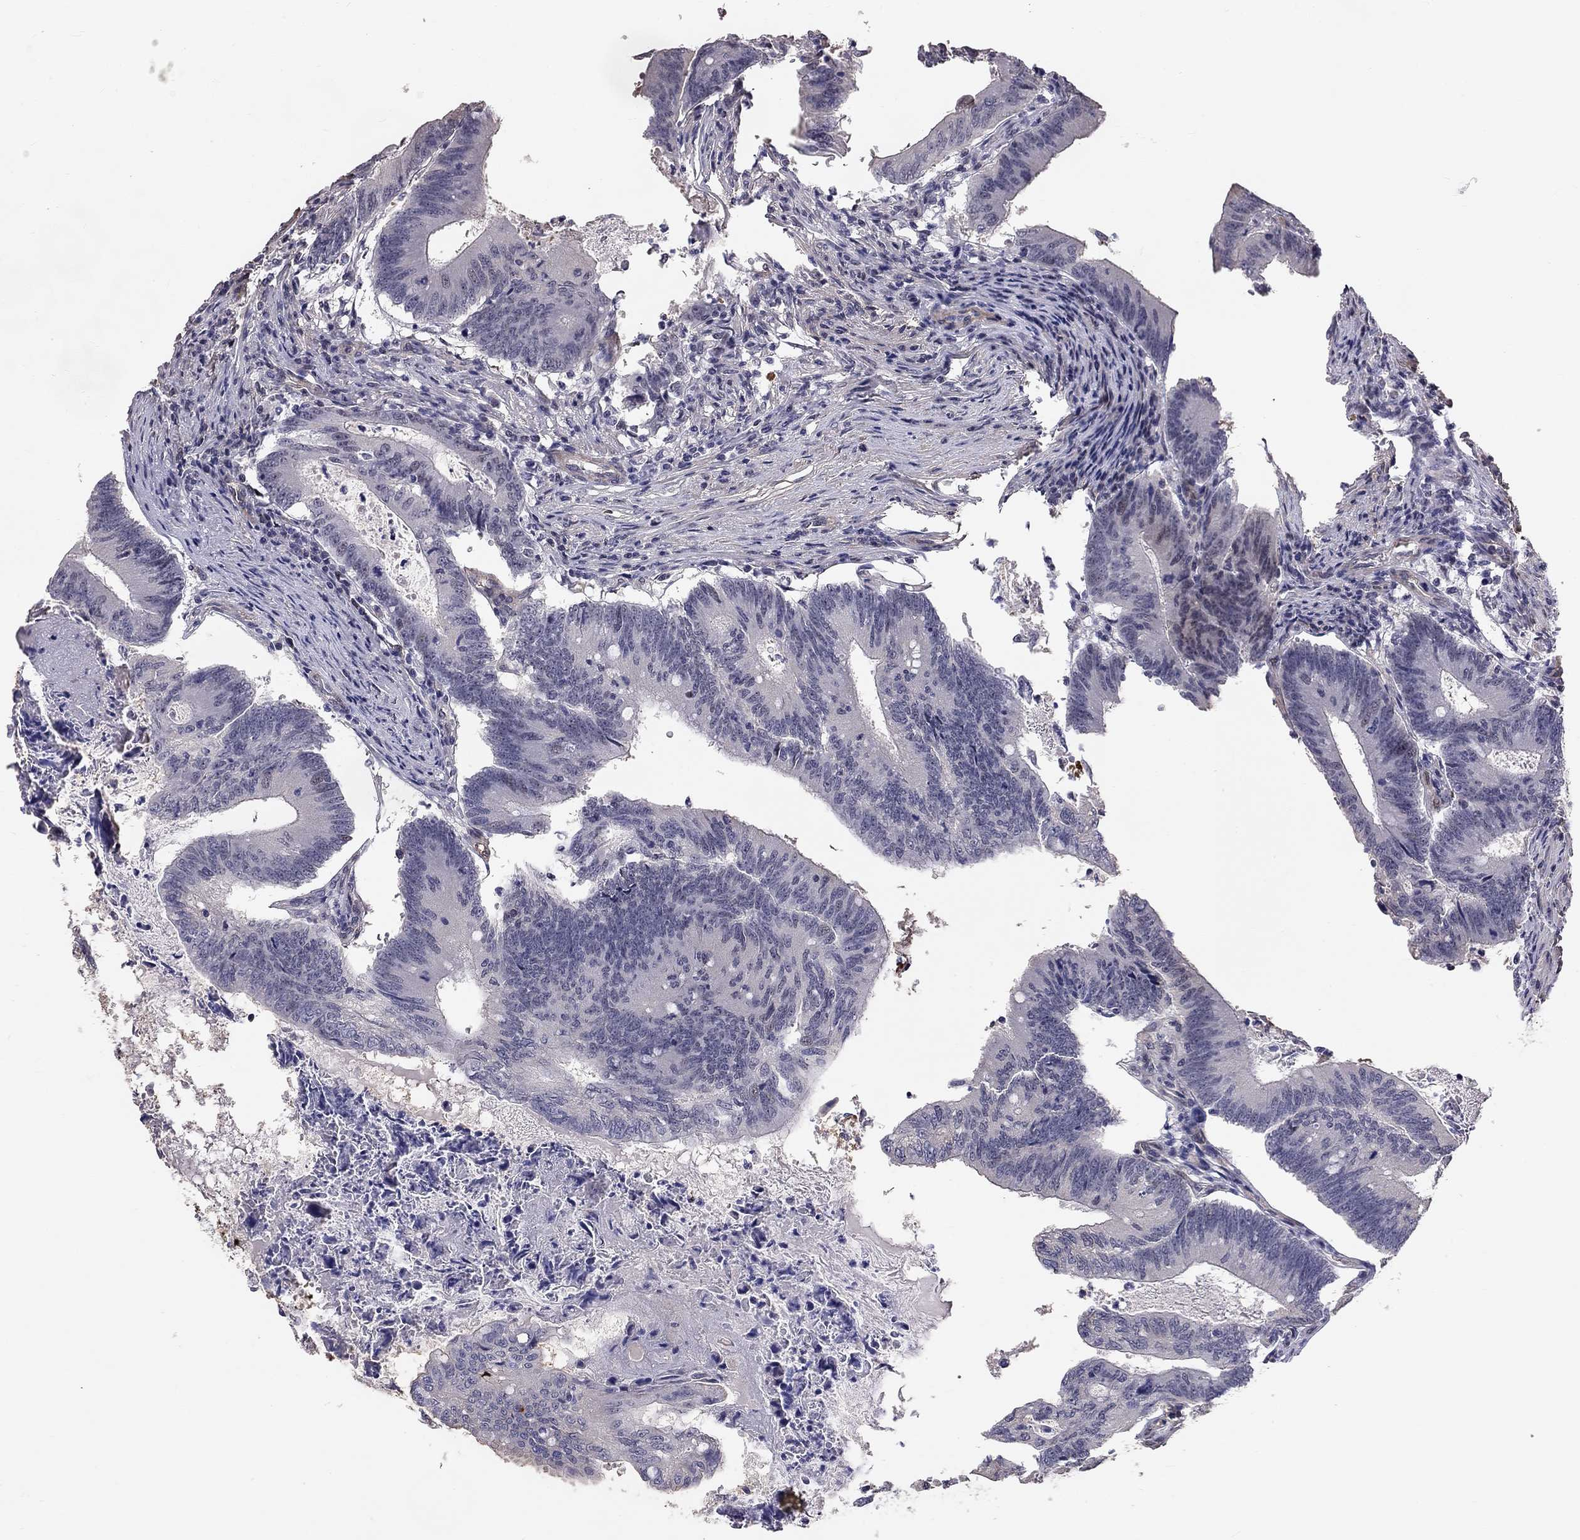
{"staining": {"intensity": "negative", "quantity": "none", "location": "none"}, "tissue": "colorectal cancer", "cell_type": "Tumor cells", "image_type": "cancer", "snomed": [{"axis": "morphology", "description": "Adenocarcinoma, NOS"}, {"axis": "topography", "description": "Colon"}], "caption": "The IHC photomicrograph has no significant expression in tumor cells of colorectal cancer tissue.", "gene": "GJB4", "patient": {"sex": "female", "age": 70}}